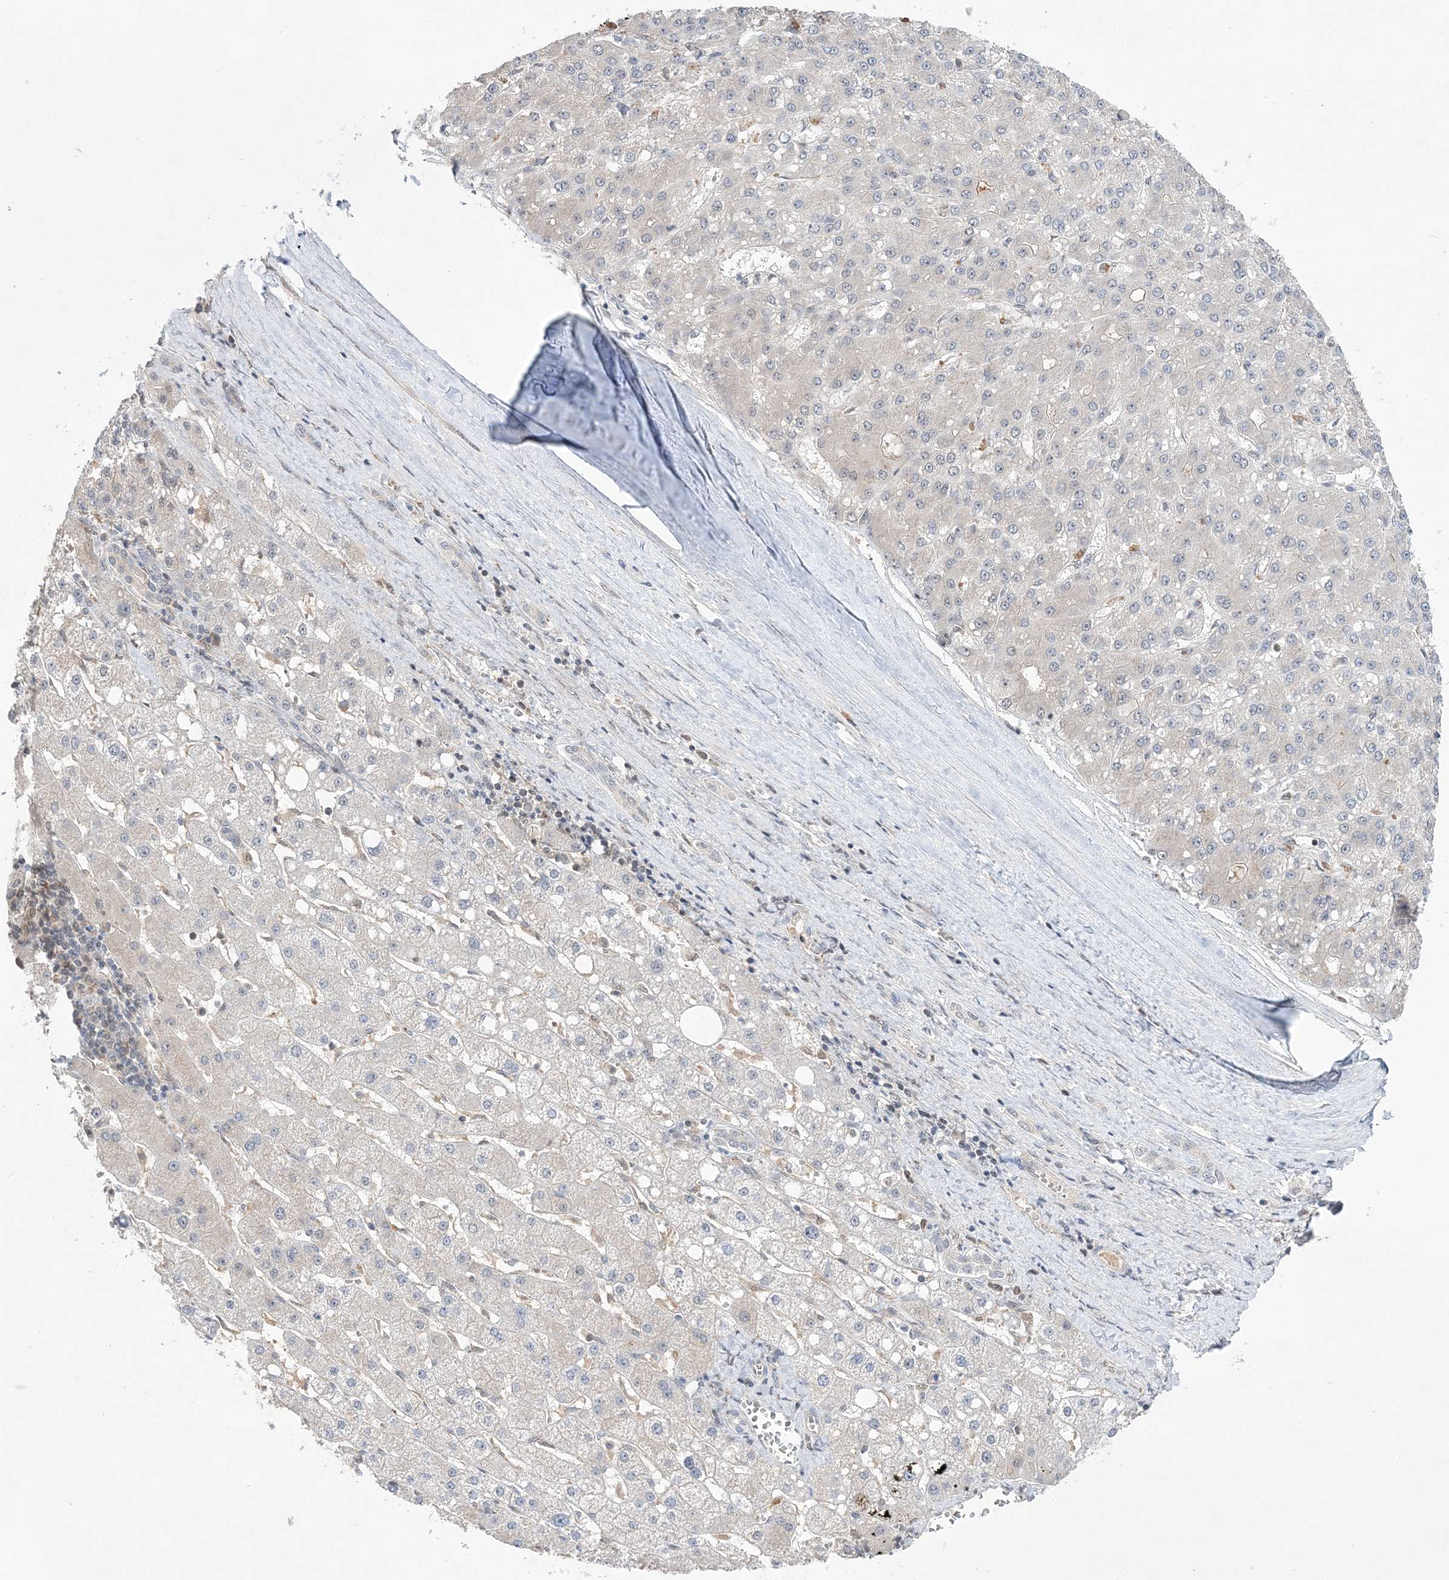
{"staining": {"intensity": "negative", "quantity": "none", "location": "none"}, "tissue": "liver cancer", "cell_type": "Tumor cells", "image_type": "cancer", "snomed": [{"axis": "morphology", "description": "Carcinoma, Hepatocellular, NOS"}, {"axis": "topography", "description": "Liver"}], "caption": "An immunohistochemistry photomicrograph of liver hepatocellular carcinoma is shown. There is no staining in tumor cells of liver hepatocellular carcinoma.", "gene": "TMEM132B", "patient": {"sex": "male", "age": 67}}